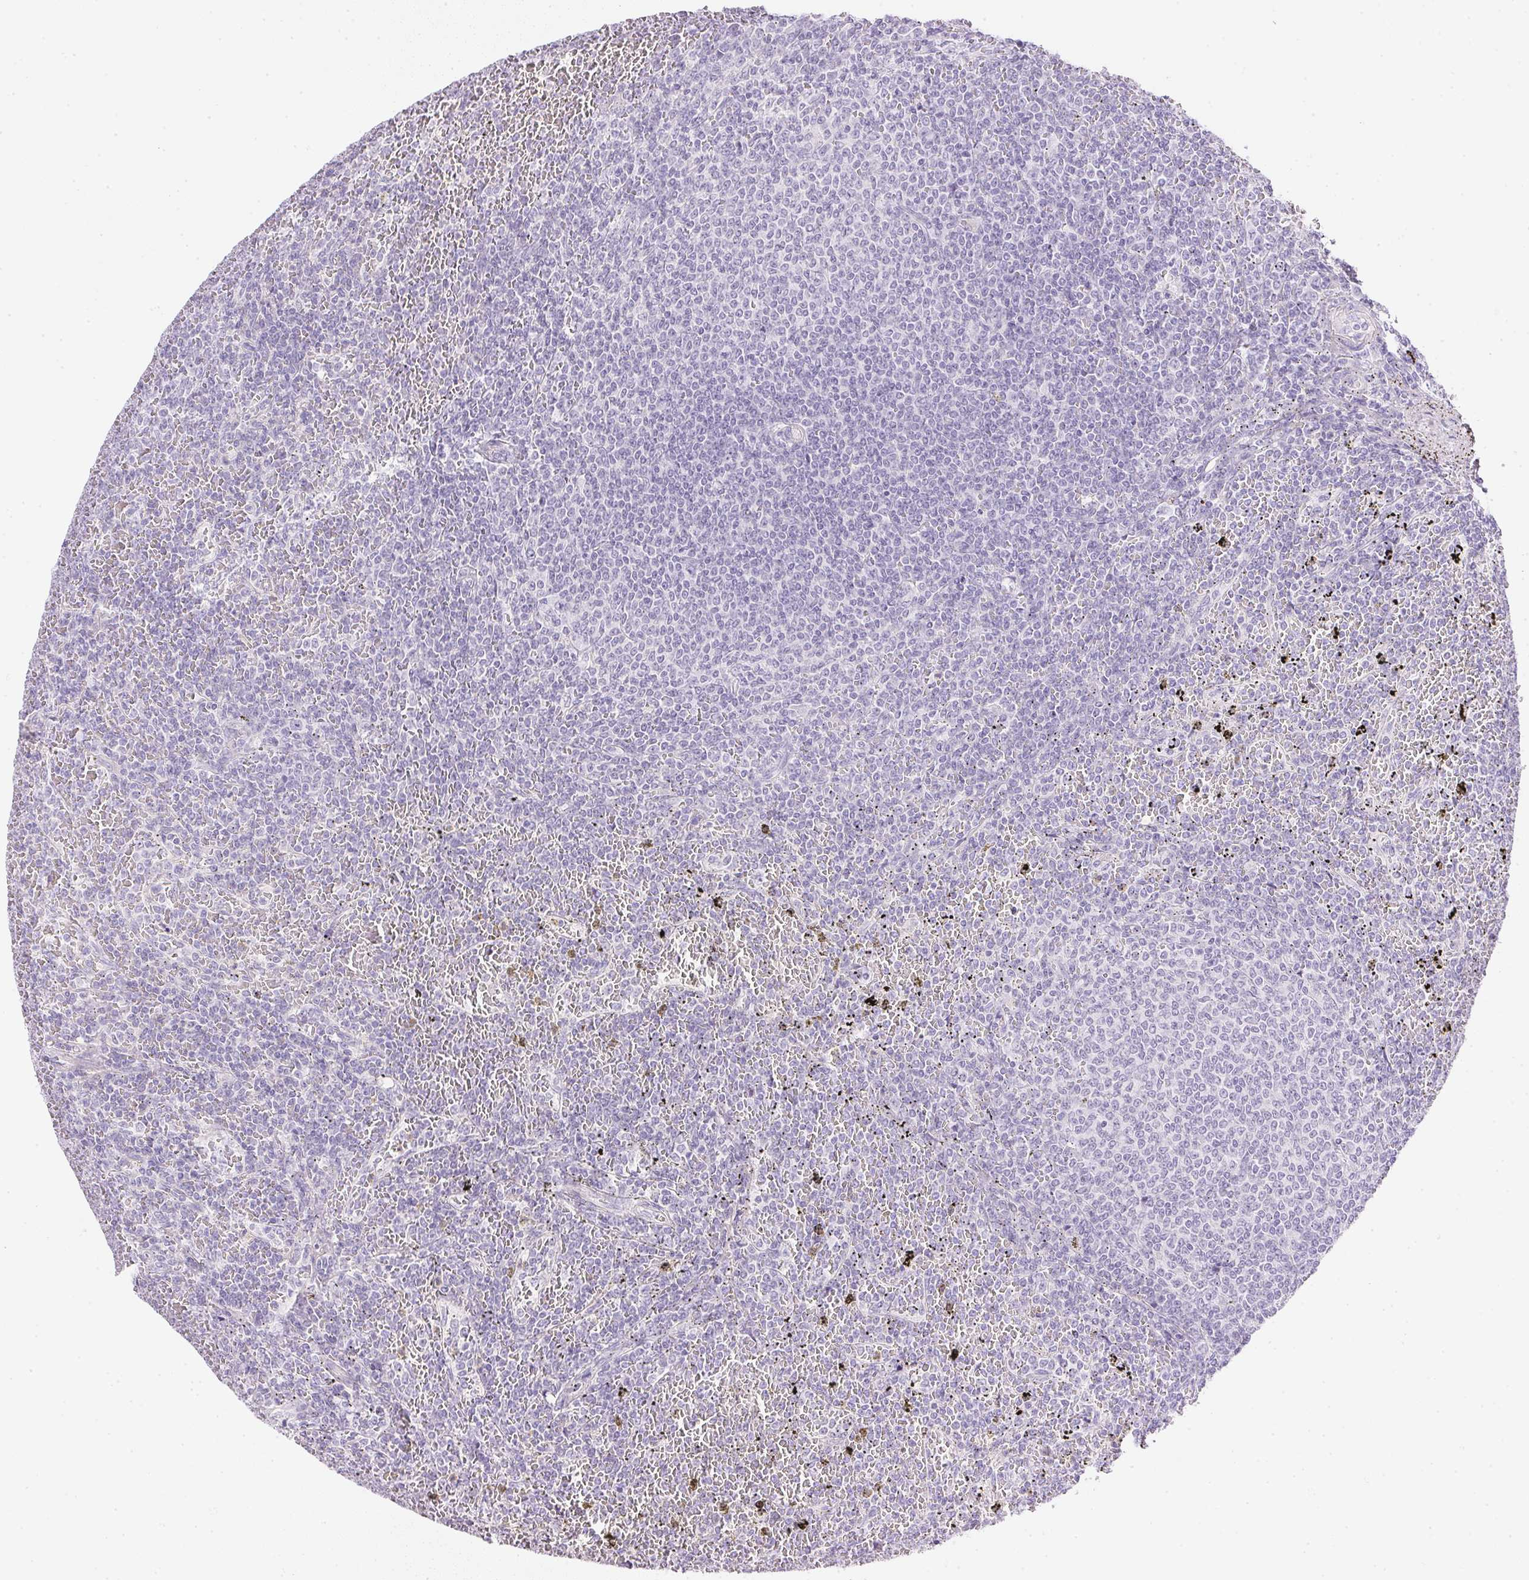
{"staining": {"intensity": "negative", "quantity": "none", "location": "none"}, "tissue": "lymphoma", "cell_type": "Tumor cells", "image_type": "cancer", "snomed": [{"axis": "morphology", "description": "Malignant lymphoma, non-Hodgkin's type, Low grade"}, {"axis": "topography", "description": "Spleen"}], "caption": "IHC image of human lymphoma stained for a protein (brown), which displays no positivity in tumor cells. (Stains: DAB (3,3'-diaminobenzidine) immunohistochemistry with hematoxylin counter stain, Microscopy: brightfield microscopy at high magnification).", "gene": "CTRL", "patient": {"sex": "female", "age": 77}}